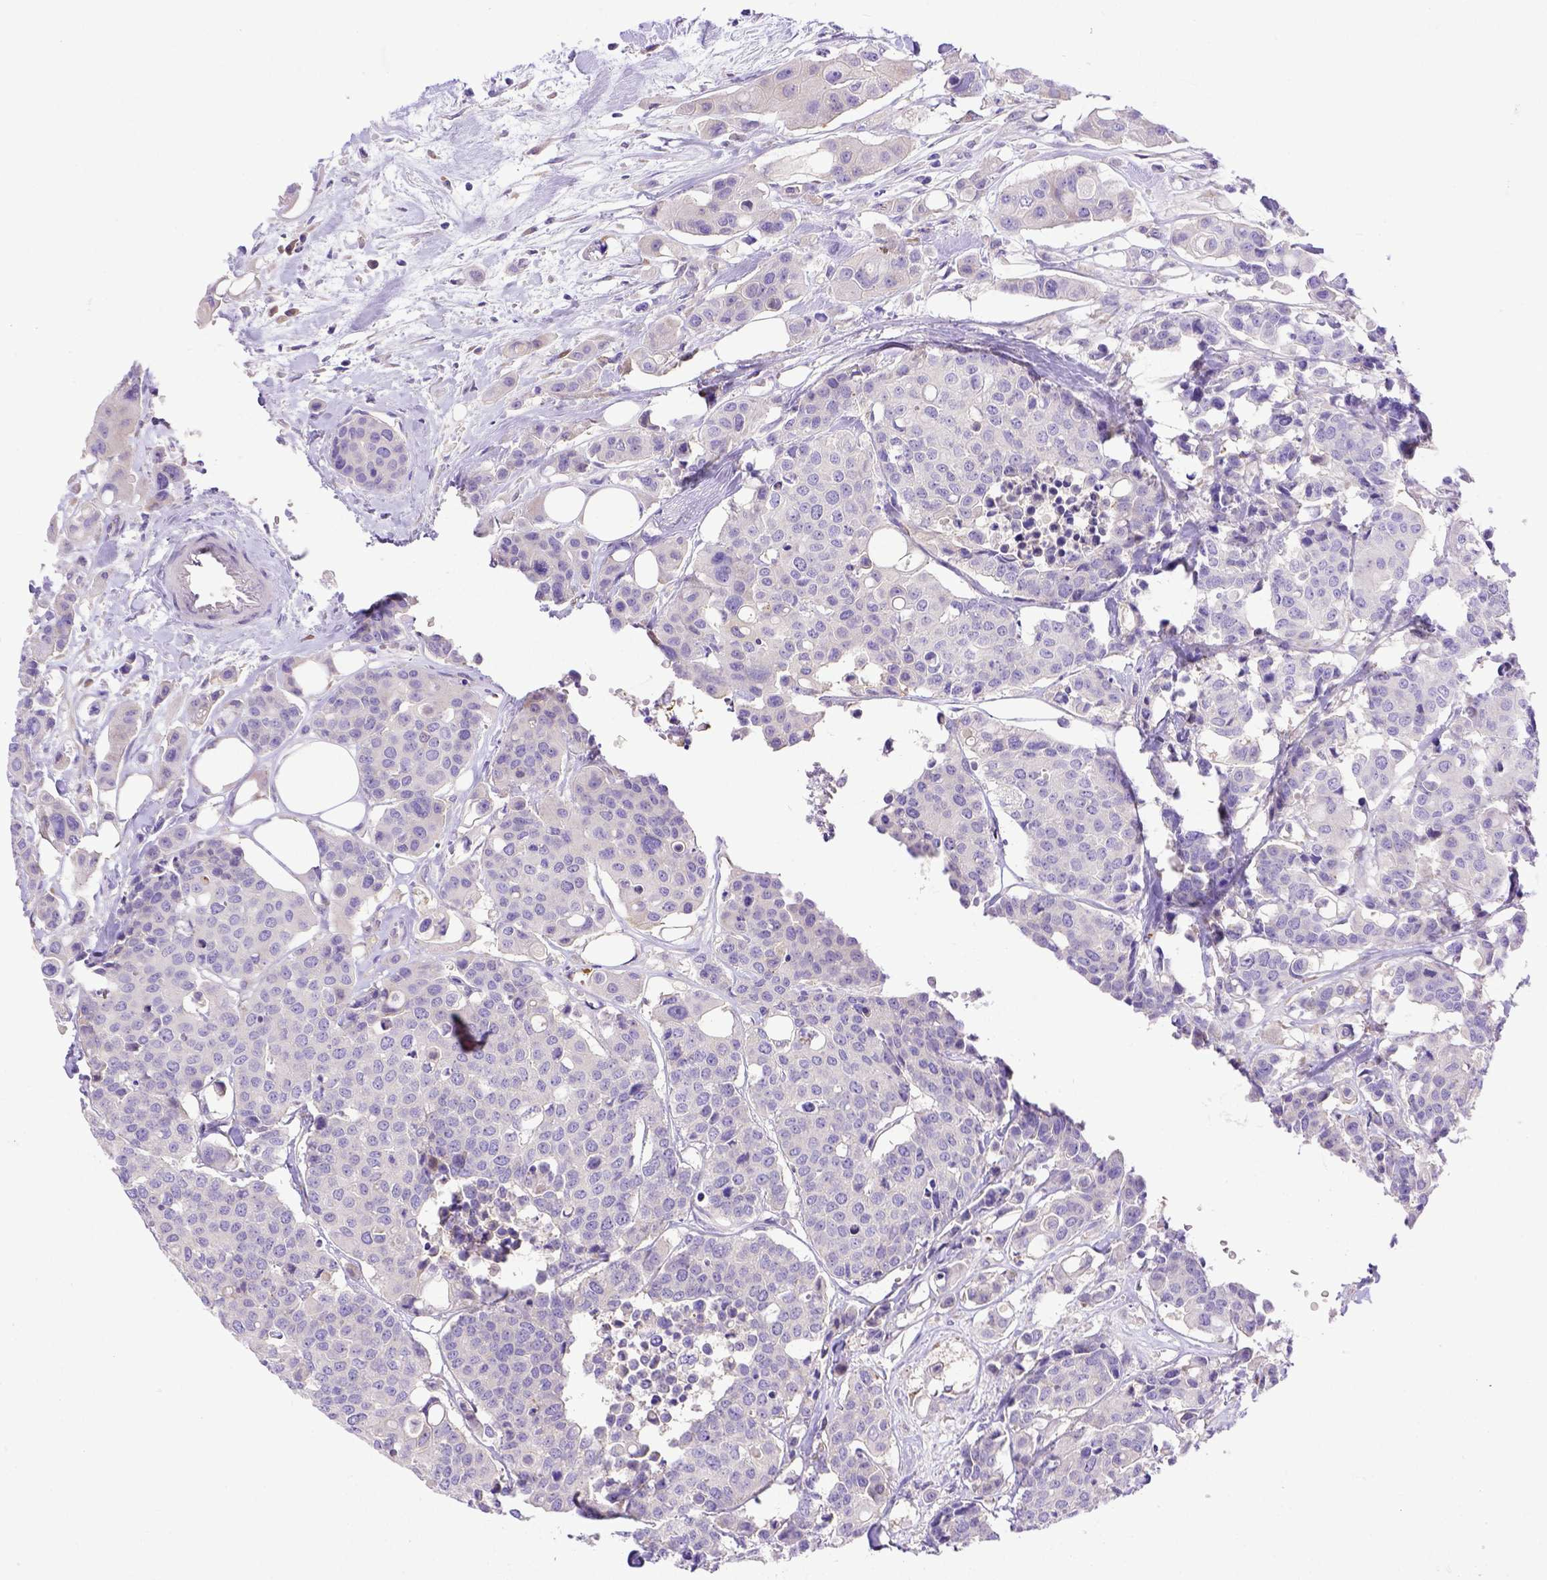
{"staining": {"intensity": "negative", "quantity": "none", "location": "none"}, "tissue": "carcinoid", "cell_type": "Tumor cells", "image_type": "cancer", "snomed": [{"axis": "morphology", "description": "Carcinoid, malignant, NOS"}, {"axis": "topography", "description": "Colon"}], "caption": "DAB immunohistochemical staining of human carcinoid (malignant) reveals no significant staining in tumor cells. (Stains: DAB IHC with hematoxylin counter stain, Microscopy: brightfield microscopy at high magnification).", "gene": "CFAP300", "patient": {"sex": "male", "age": 81}}